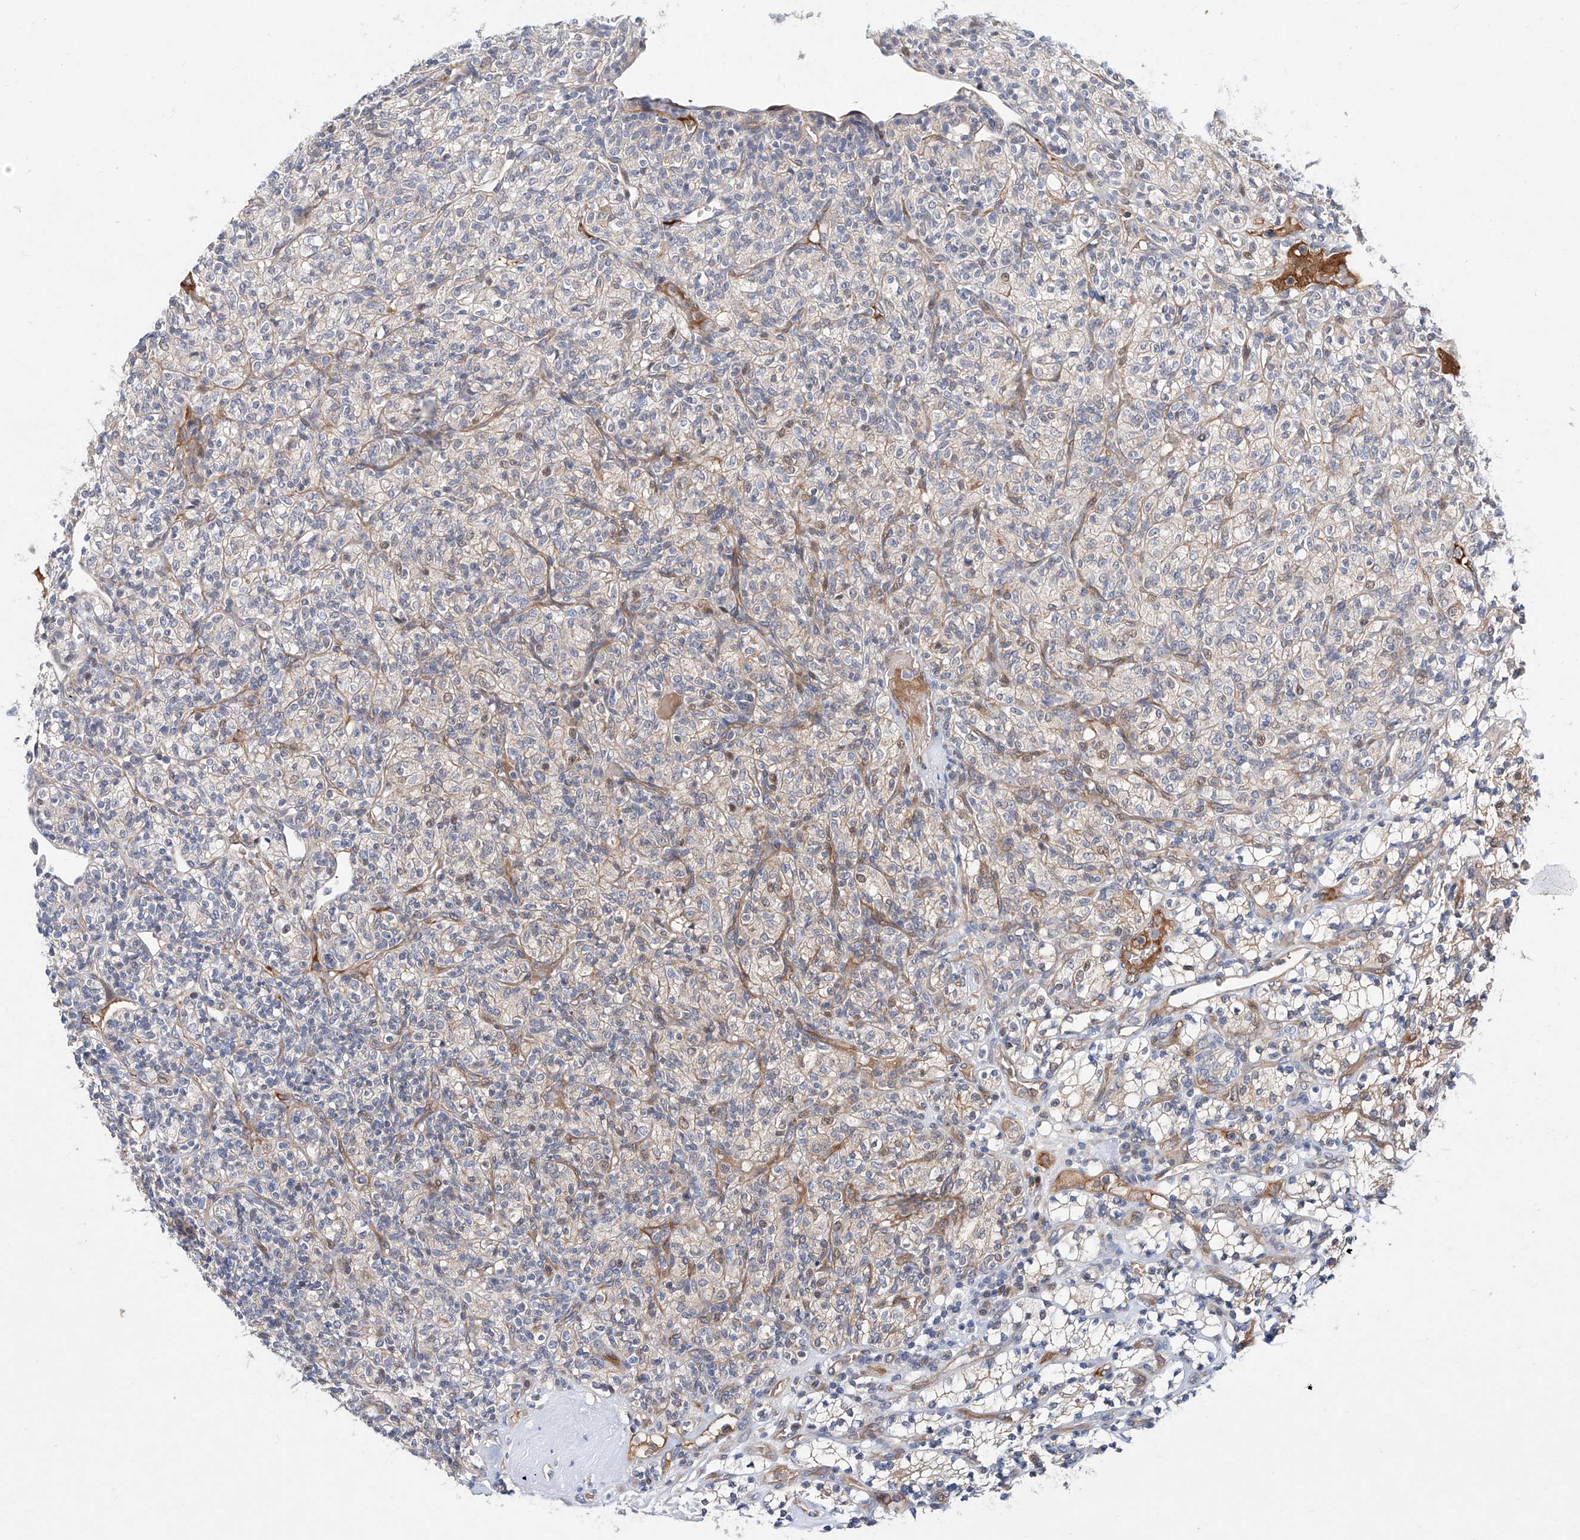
{"staining": {"intensity": "moderate", "quantity": "<25%", "location": "cytoplasmic/membranous"}, "tissue": "renal cancer", "cell_type": "Tumor cells", "image_type": "cancer", "snomed": [{"axis": "morphology", "description": "Adenocarcinoma, NOS"}, {"axis": "topography", "description": "Kidney"}], "caption": "This histopathology image demonstrates immunohistochemistry staining of adenocarcinoma (renal), with low moderate cytoplasmic/membranous expression in about <25% of tumor cells.", "gene": "FUCA2", "patient": {"sex": "male", "age": 77}}